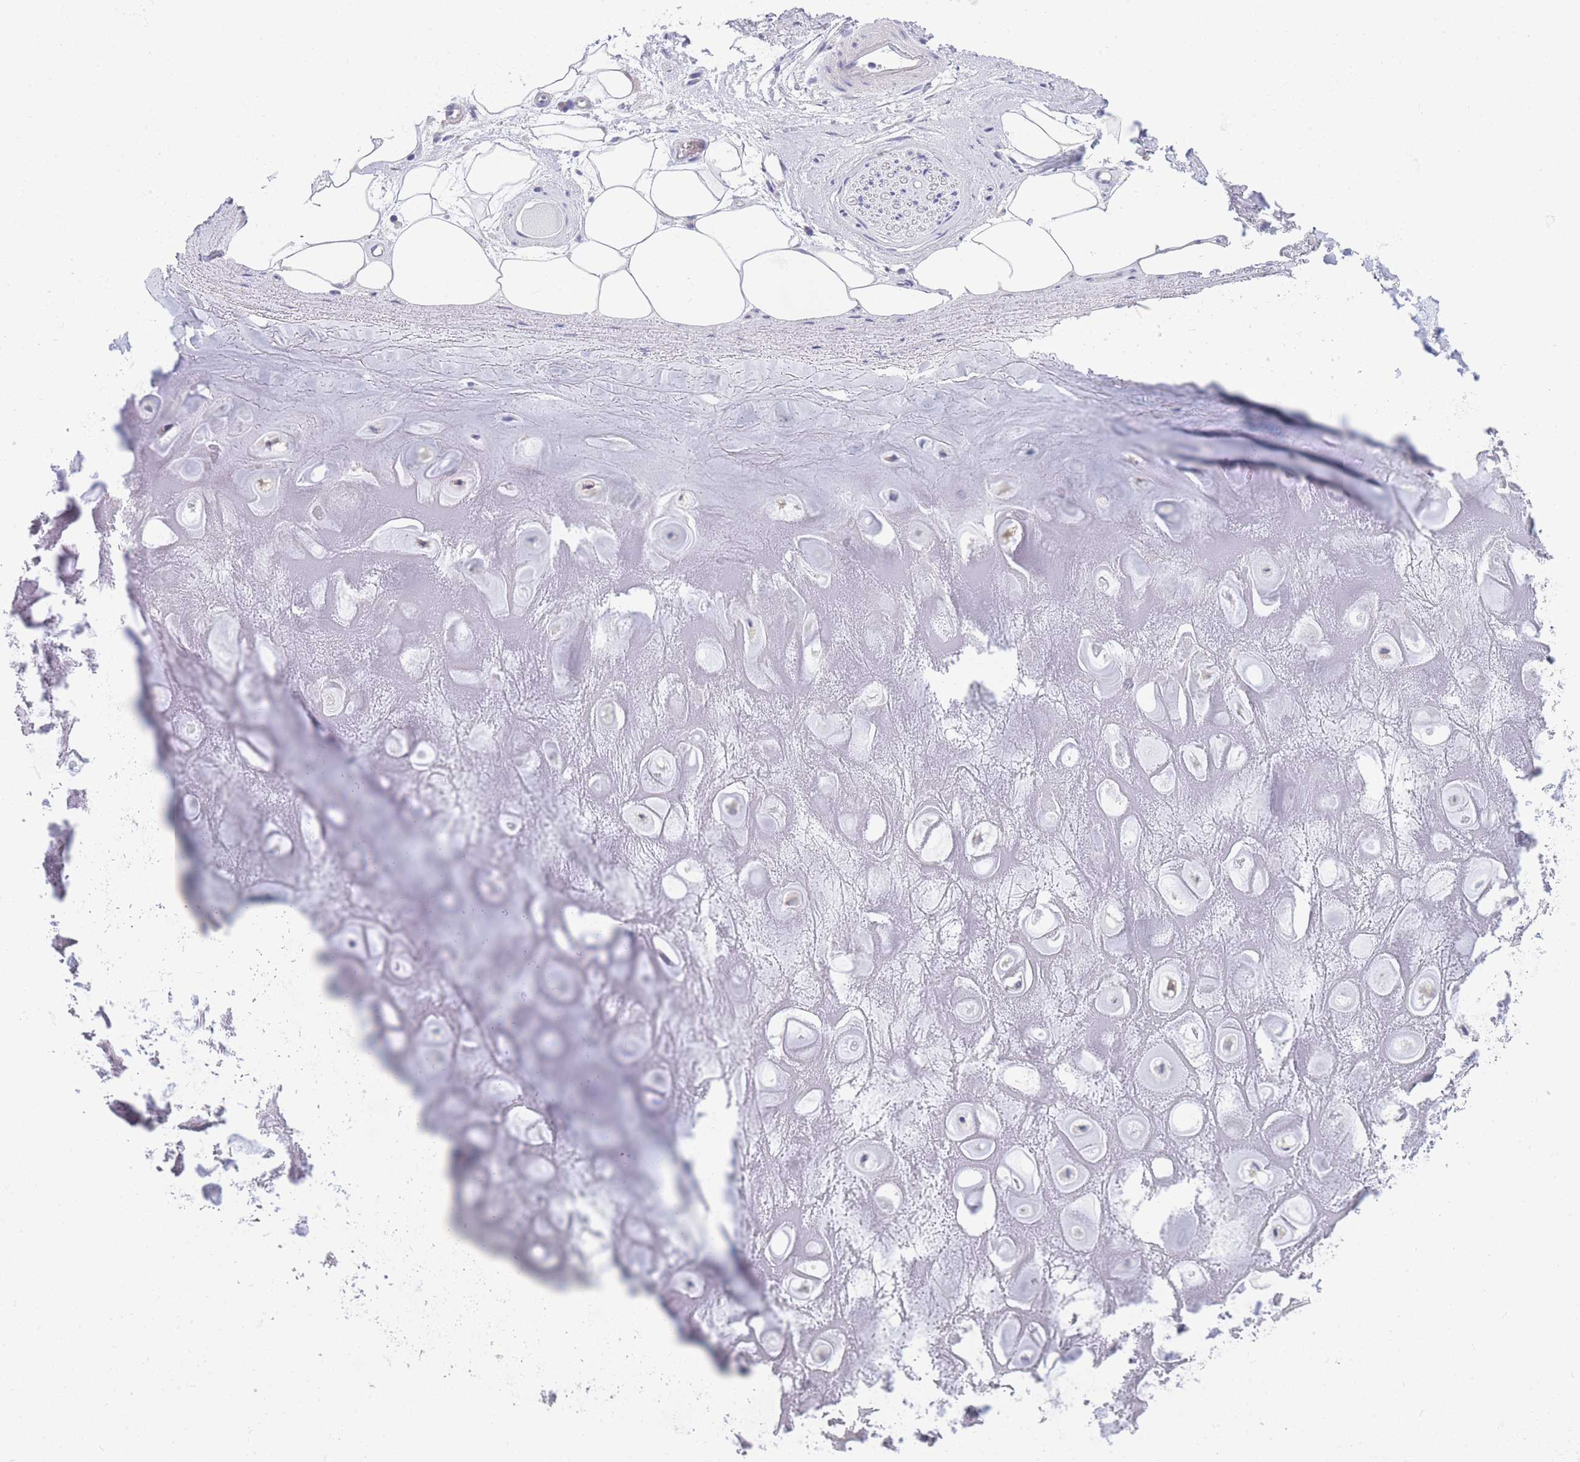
{"staining": {"intensity": "negative", "quantity": "none", "location": "none"}, "tissue": "adipose tissue", "cell_type": "Adipocytes", "image_type": "normal", "snomed": [{"axis": "morphology", "description": "Normal tissue, NOS"}, {"axis": "topography", "description": "Cartilage tissue"}], "caption": "A high-resolution histopathology image shows IHC staining of unremarkable adipose tissue, which shows no significant expression in adipocytes. (Immunohistochemistry (ihc), brightfield microscopy, high magnification).", "gene": "DHRS11", "patient": {"sex": "male", "age": 81}}